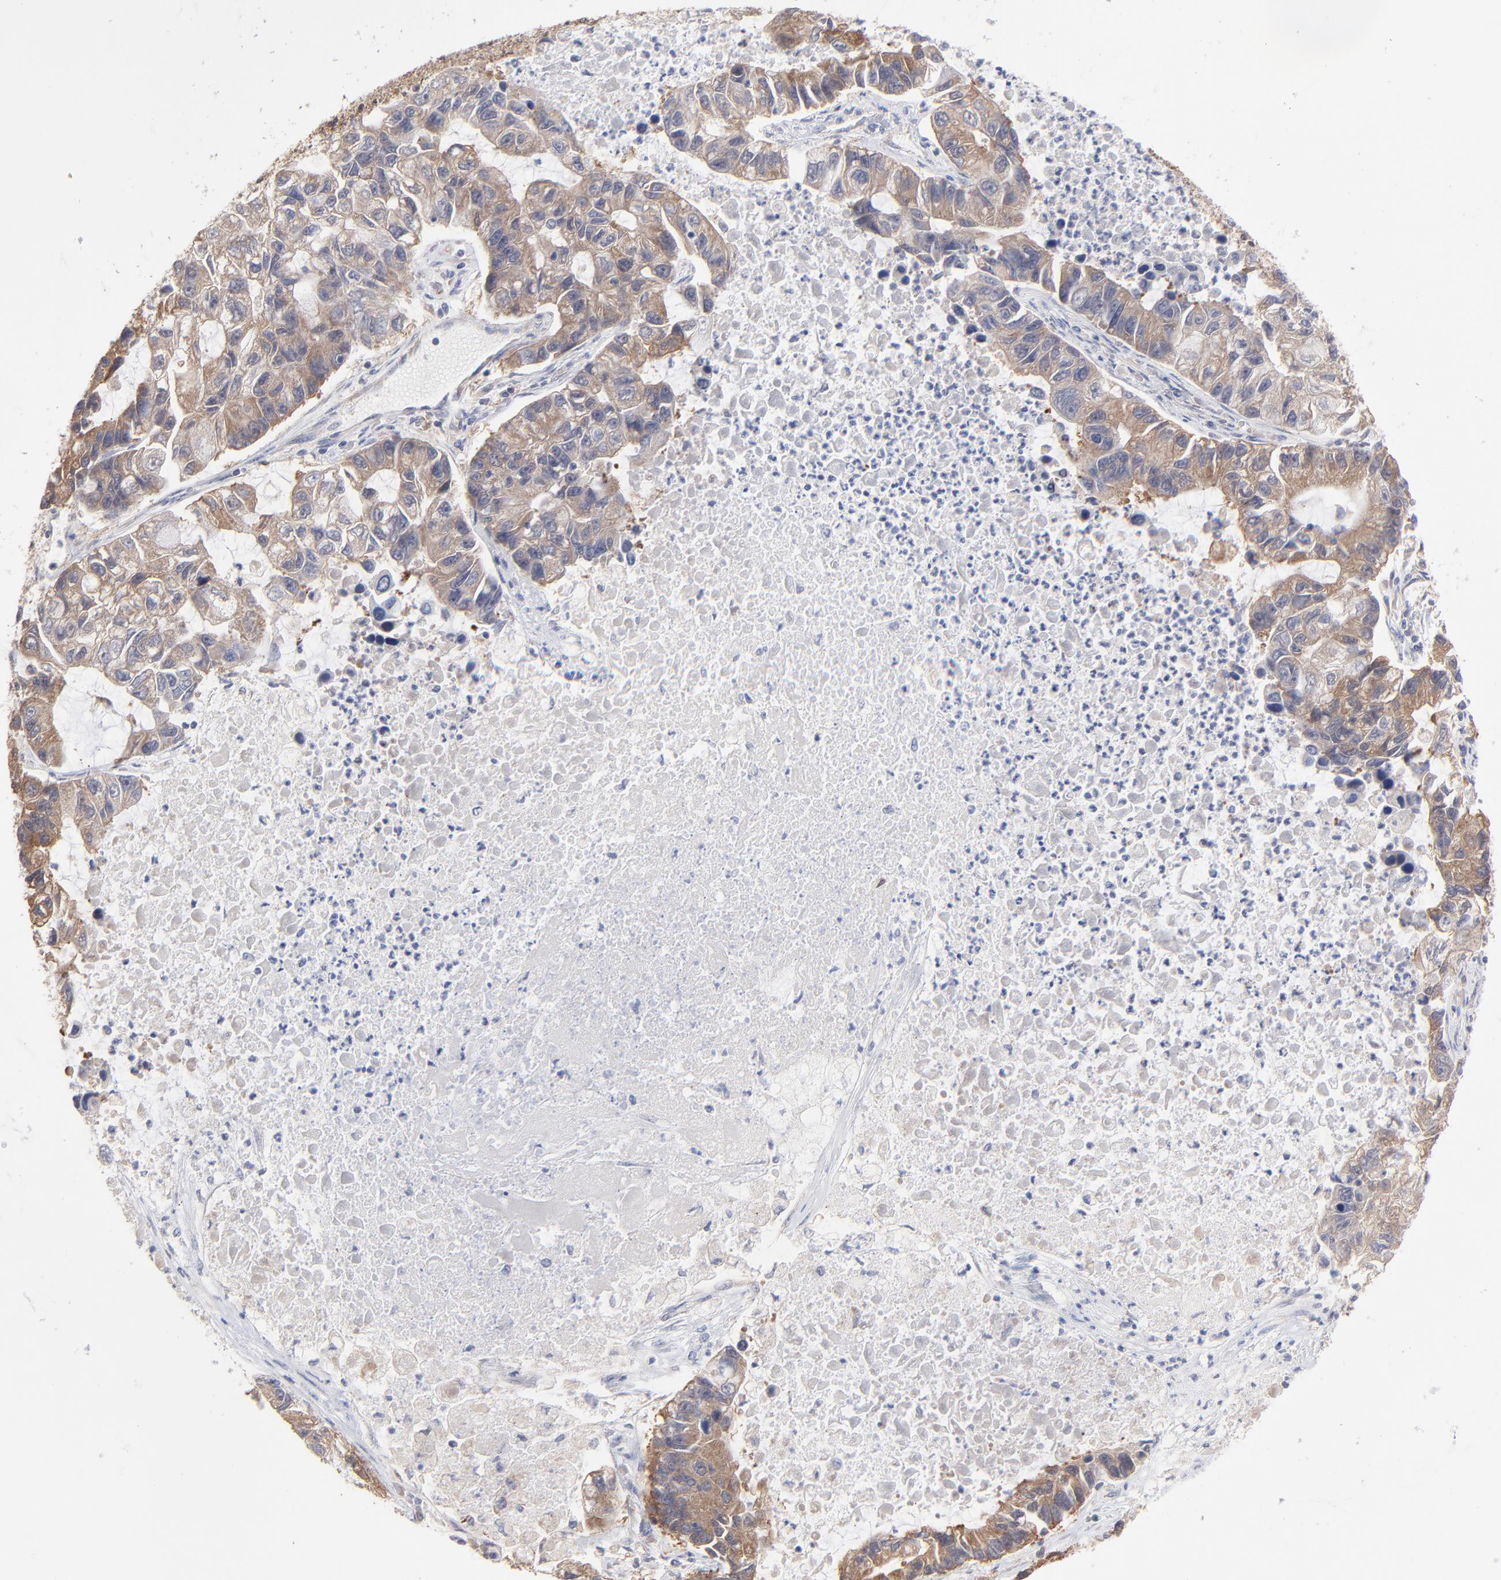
{"staining": {"intensity": "weak", "quantity": ">75%", "location": "cytoplasmic/membranous"}, "tissue": "lung cancer", "cell_type": "Tumor cells", "image_type": "cancer", "snomed": [{"axis": "morphology", "description": "Adenocarcinoma, NOS"}, {"axis": "topography", "description": "Lung"}], "caption": "Immunohistochemical staining of lung cancer (adenocarcinoma) shows weak cytoplasmic/membranous protein positivity in about >75% of tumor cells. Using DAB (brown) and hematoxylin (blue) stains, captured at high magnification using brightfield microscopy.", "gene": "GART", "patient": {"sex": "female", "age": 51}}